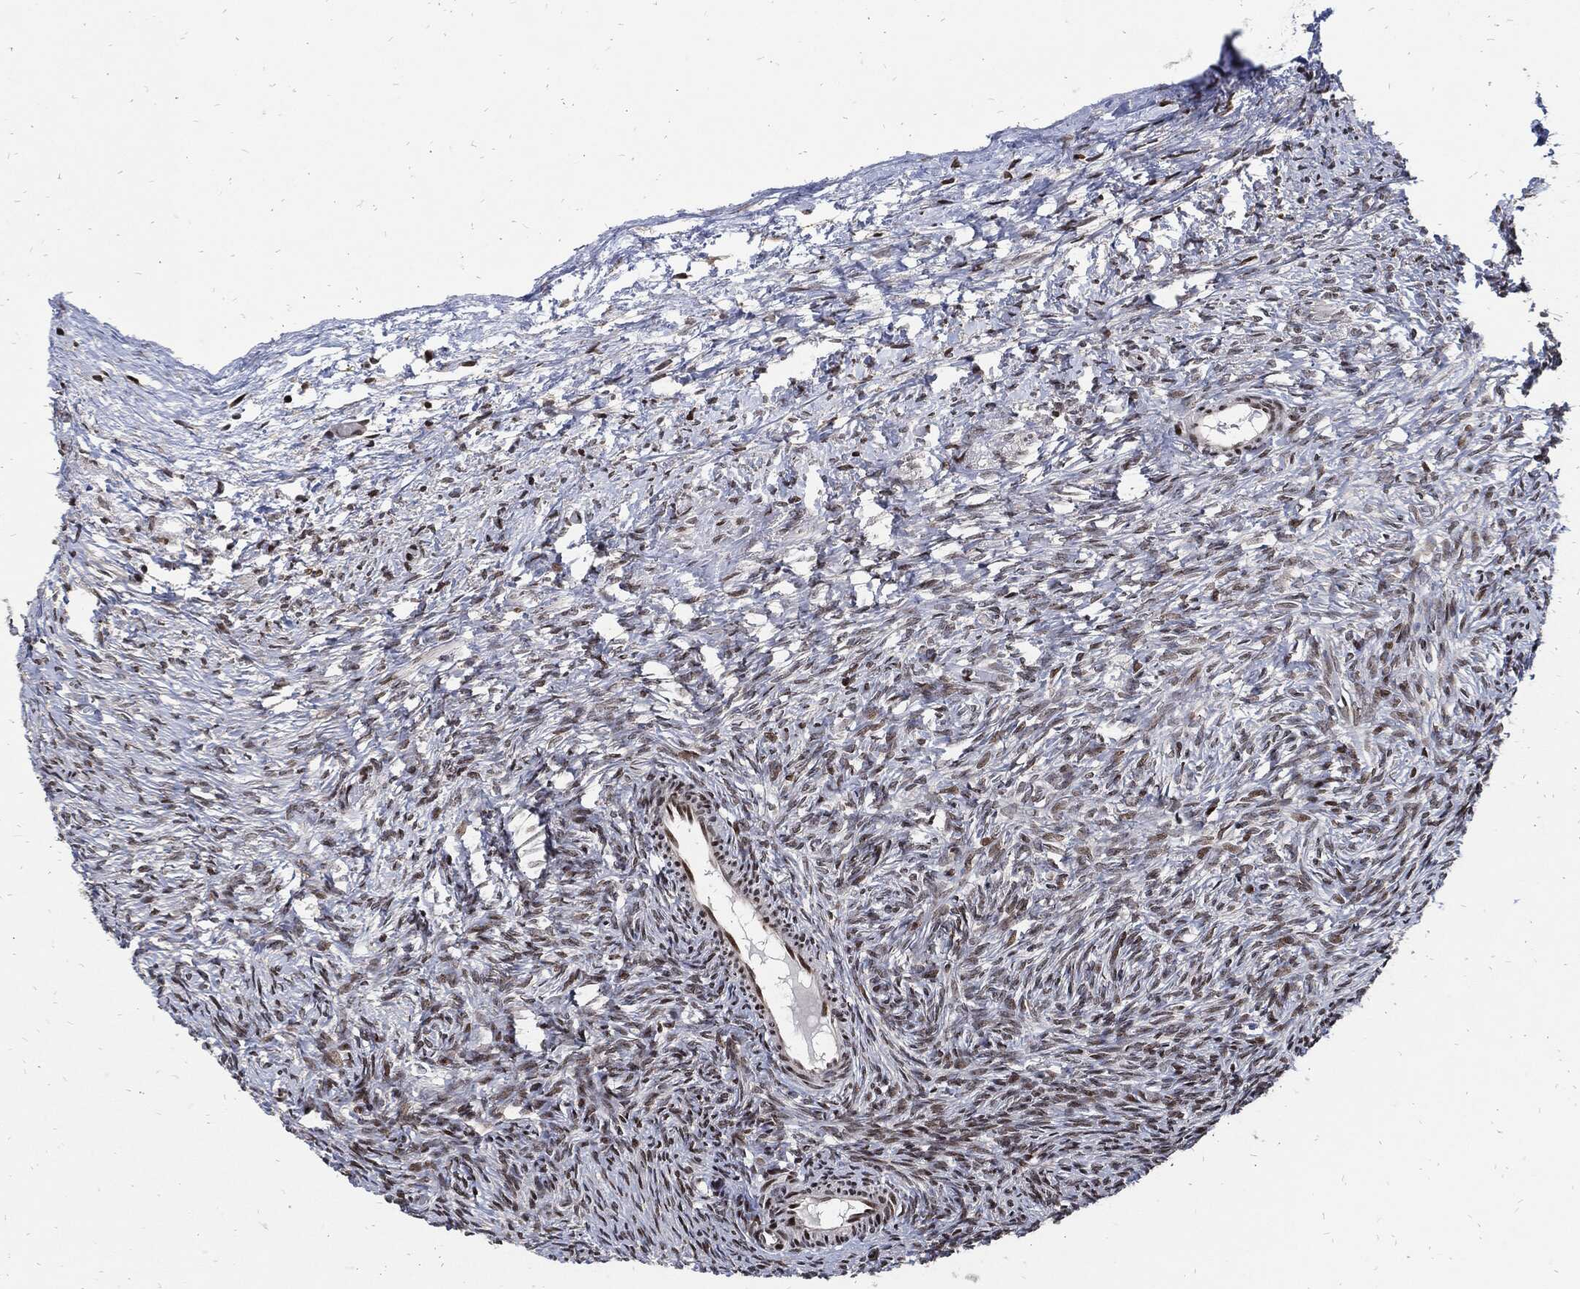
{"staining": {"intensity": "weak", "quantity": ">75%", "location": "cytoplasmic/membranous"}, "tissue": "ovary", "cell_type": "Follicle cells", "image_type": "normal", "snomed": [{"axis": "morphology", "description": "Normal tissue, NOS"}, {"axis": "topography", "description": "Ovary"}], "caption": "IHC of benign human ovary demonstrates low levels of weak cytoplasmic/membranous staining in approximately >75% of follicle cells.", "gene": "ZNF775", "patient": {"sex": "female", "age": 39}}